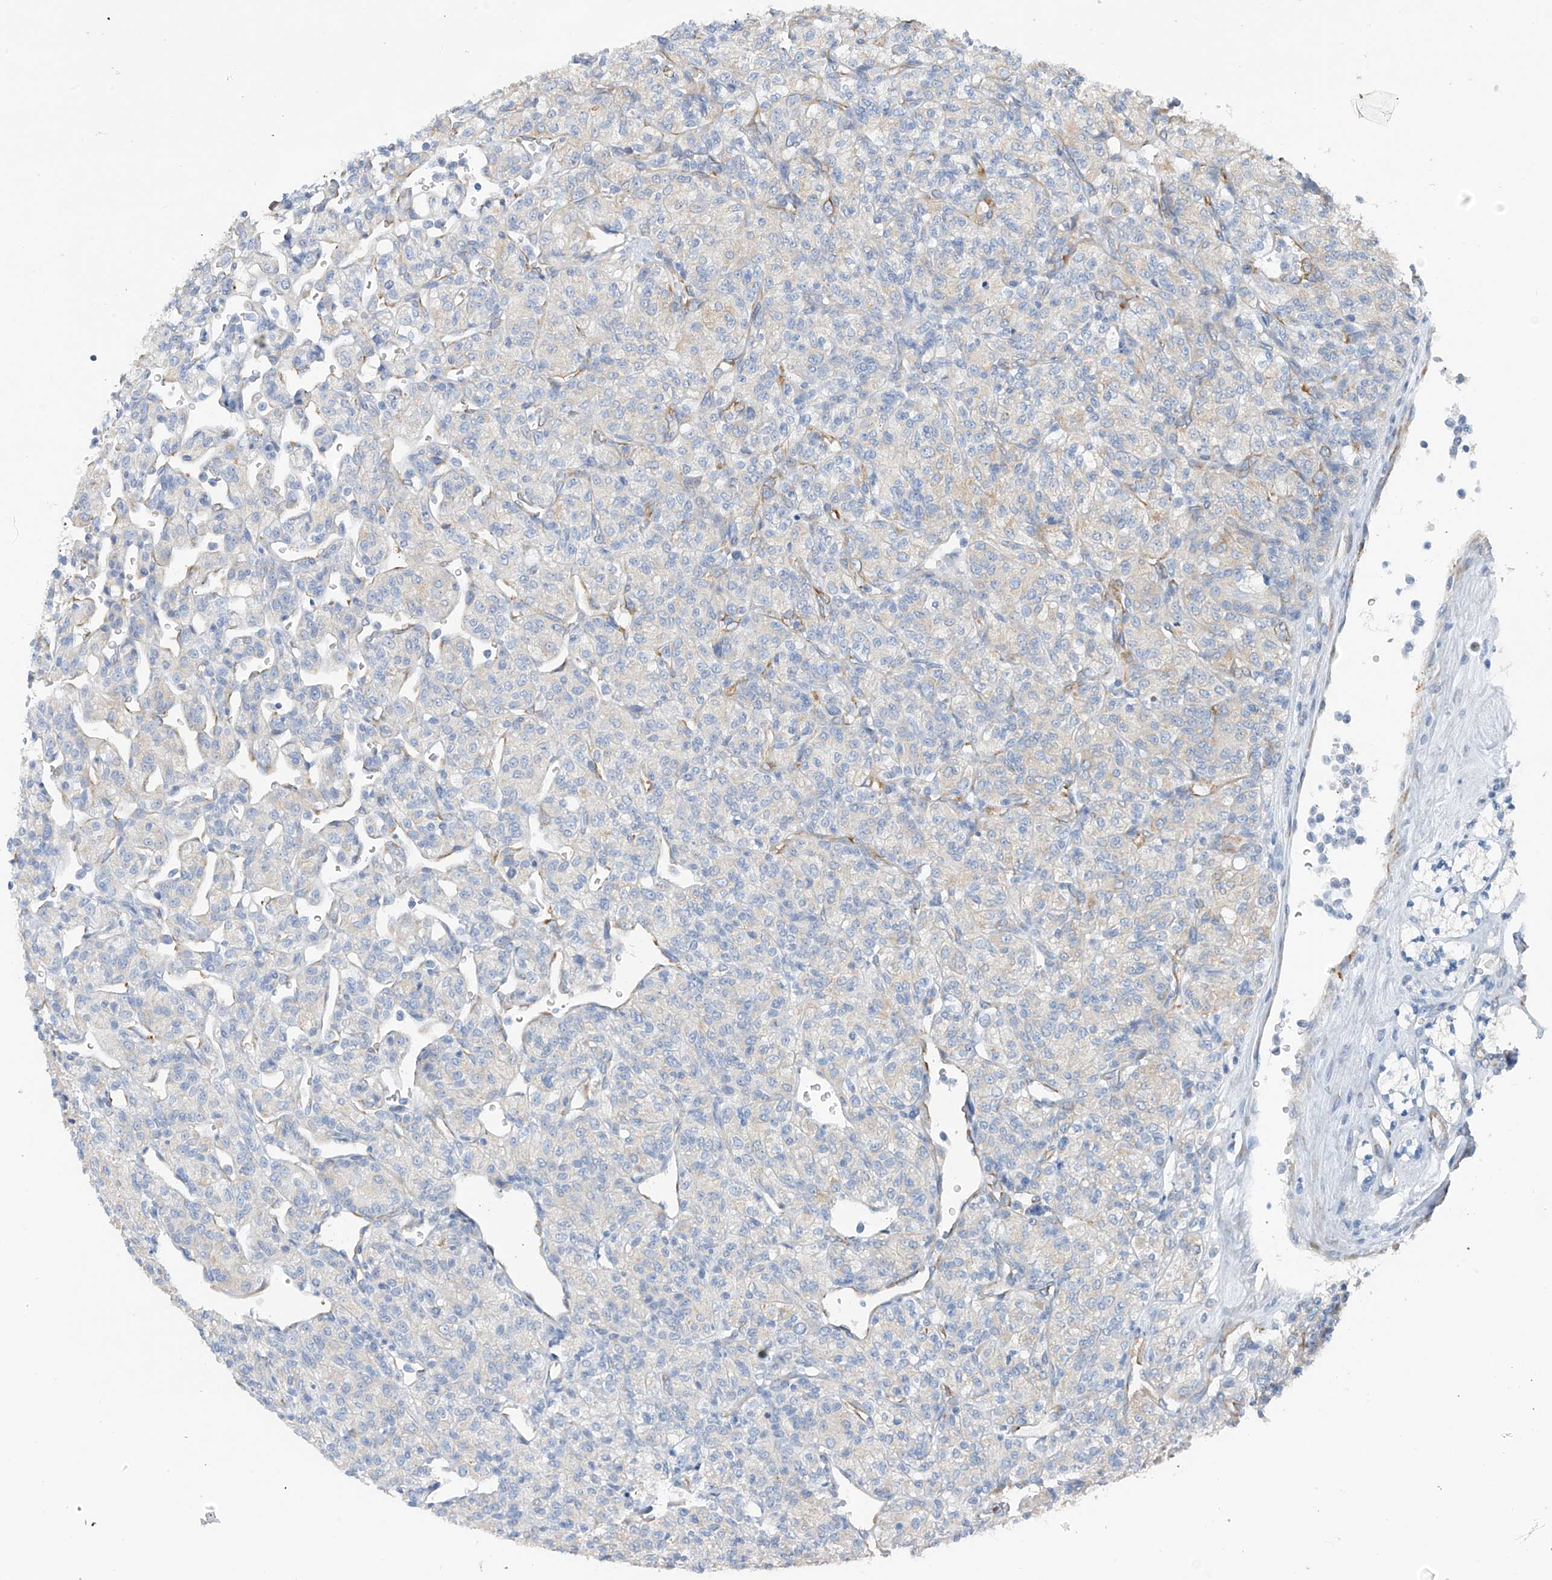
{"staining": {"intensity": "negative", "quantity": "none", "location": "none"}, "tissue": "renal cancer", "cell_type": "Tumor cells", "image_type": "cancer", "snomed": [{"axis": "morphology", "description": "Adenocarcinoma, NOS"}, {"axis": "topography", "description": "Kidney"}], "caption": "This is an IHC photomicrograph of human adenocarcinoma (renal). There is no staining in tumor cells.", "gene": "RCN2", "patient": {"sex": "male", "age": 77}}